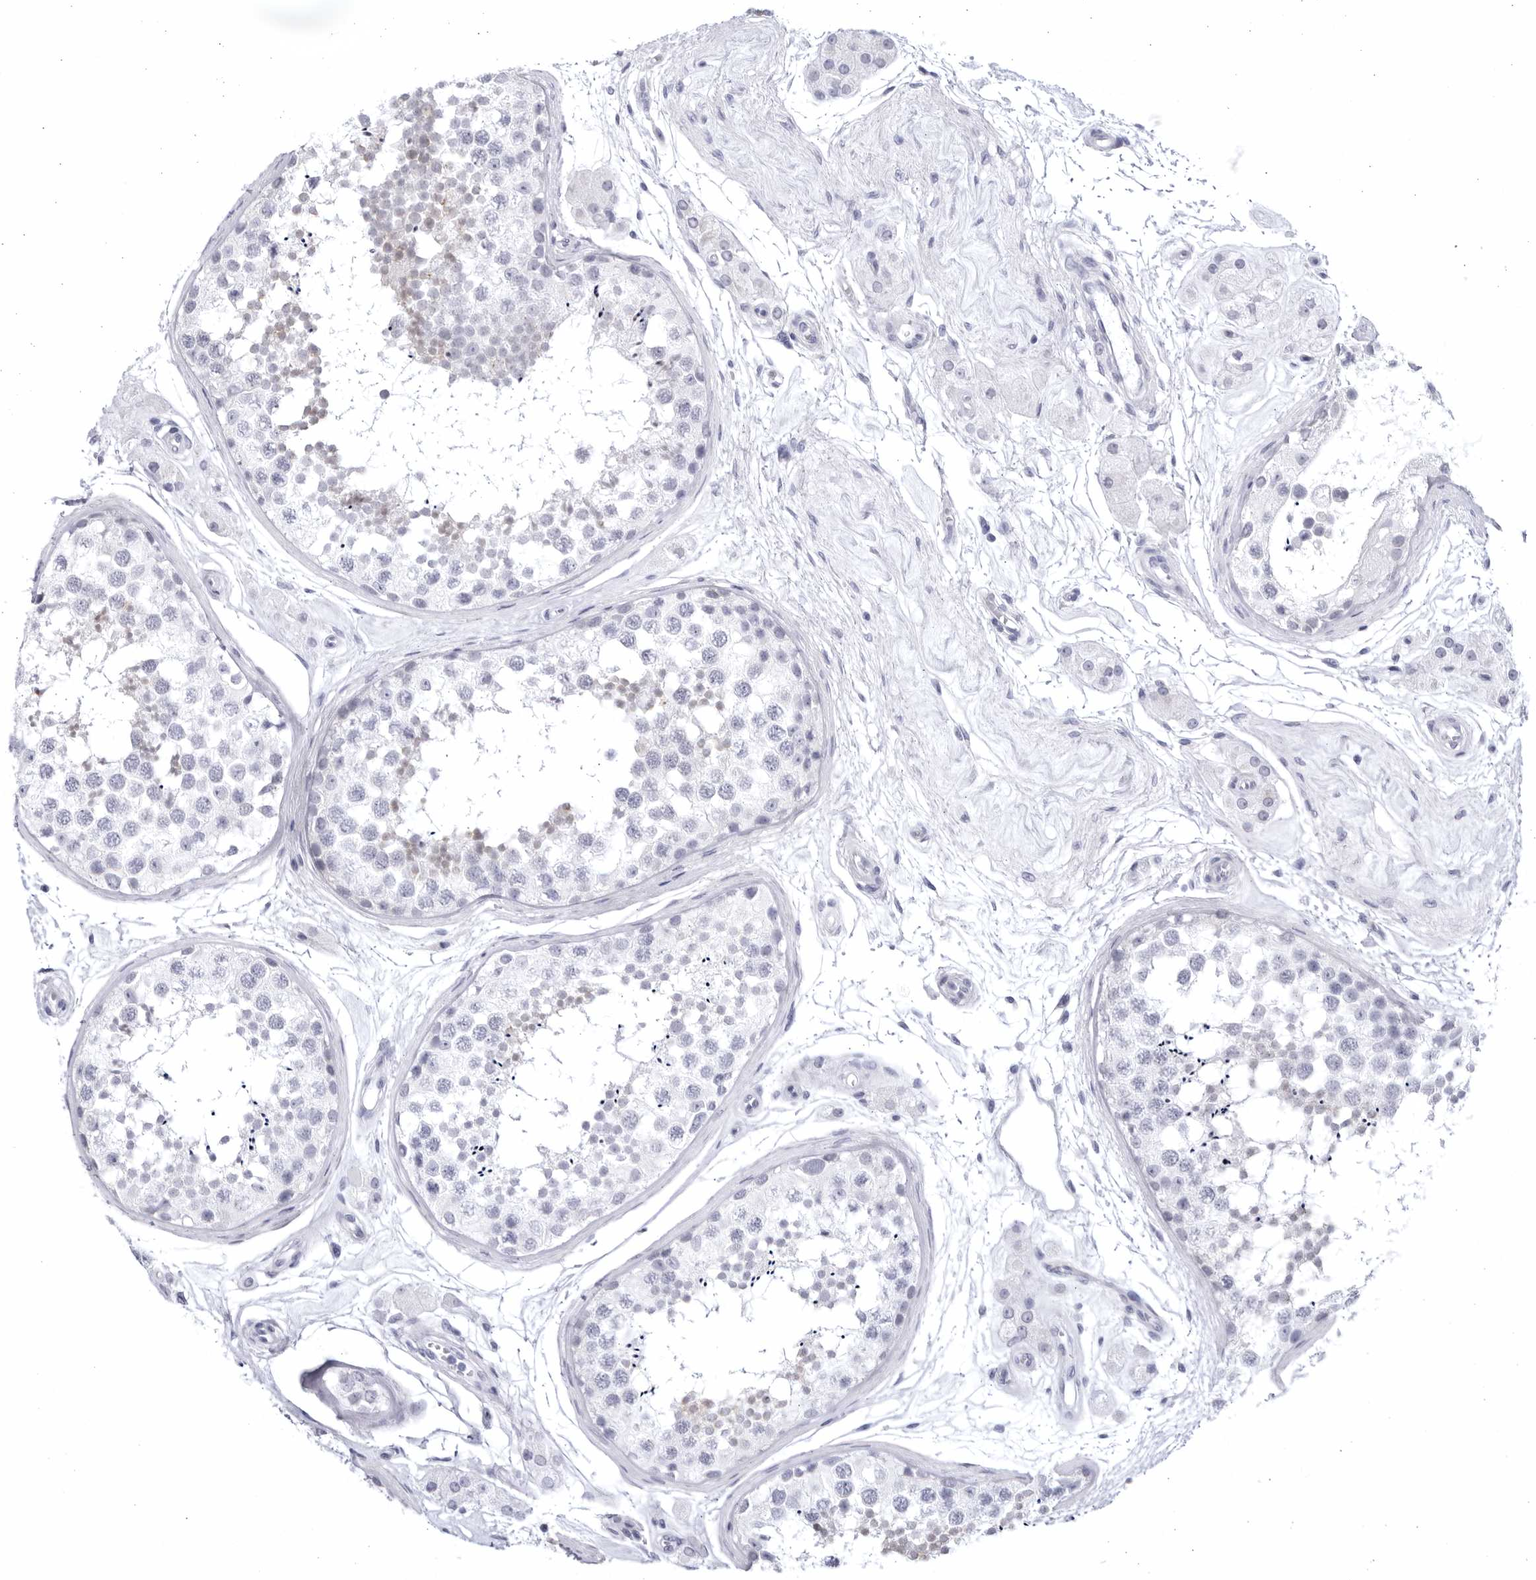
{"staining": {"intensity": "negative", "quantity": "none", "location": "none"}, "tissue": "testis", "cell_type": "Cells in seminiferous ducts", "image_type": "normal", "snomed": [{"axis": "morphology", "description": "Normal tissue, NOS"}, {"axis": "topography", "description": "Testis"}], "caption": "This is a micrograph of IHC staining of normal testis, which shows no expression in cells in seminiferous ducts.", "gene": "CCDC181", "patient": {"sex": "male", "age": 56}}